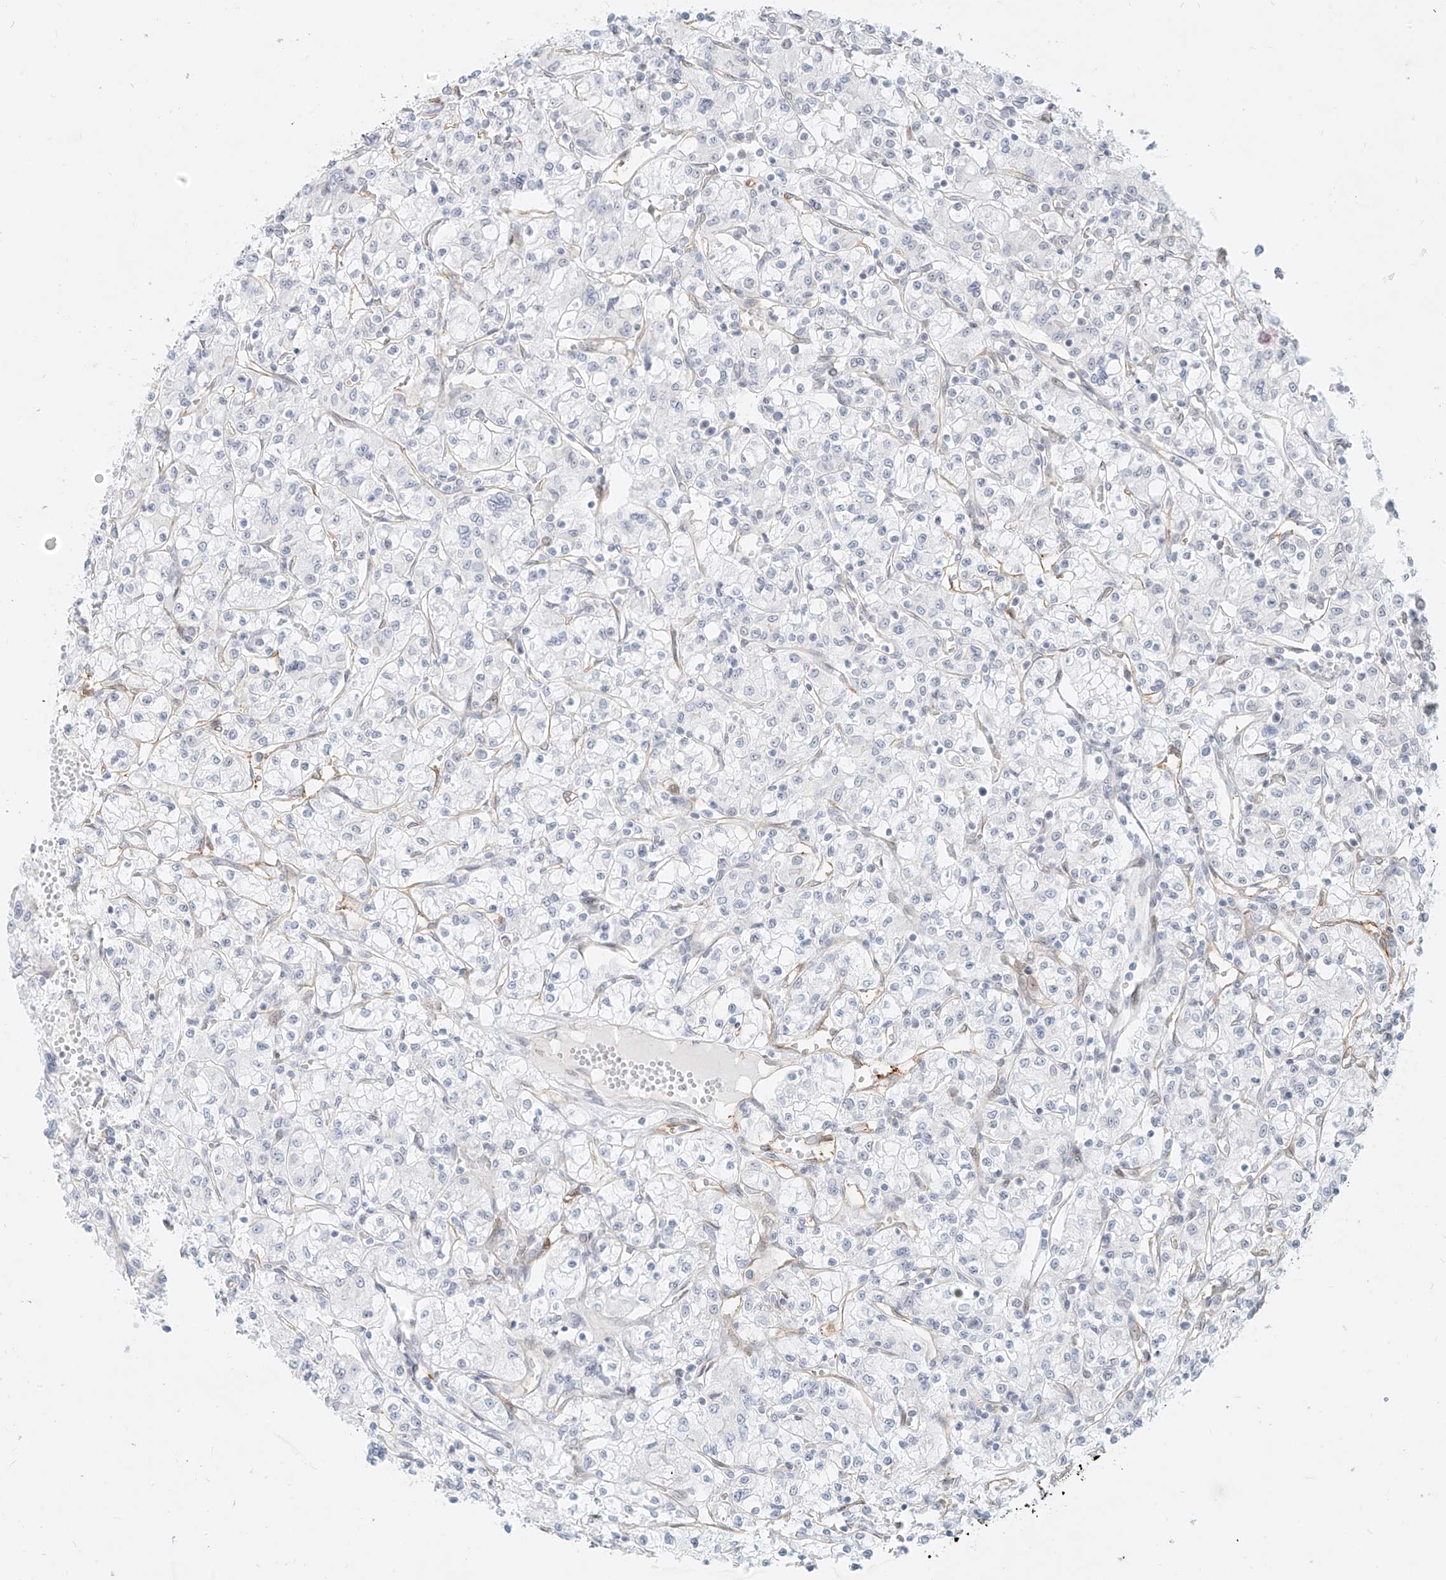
{"staining": {"intensity": "negative", "quantity": "none", "location": "none"}, "tissue": "renal cancer", "cell_type": "Tumor cells", "image_type": "cancer", "snomed": [{"axis": "morphology", "description": "Adenocarcinoma, NOS"}, {"axis": "topography", "description": "Kidney"}], "caption": "A photomicrograph of human renal cancer (adenocarcinoma) is negative for staining in tumor cells.", "gene": "NHSL1", "patient": {"sex": "female", "age": 59}}